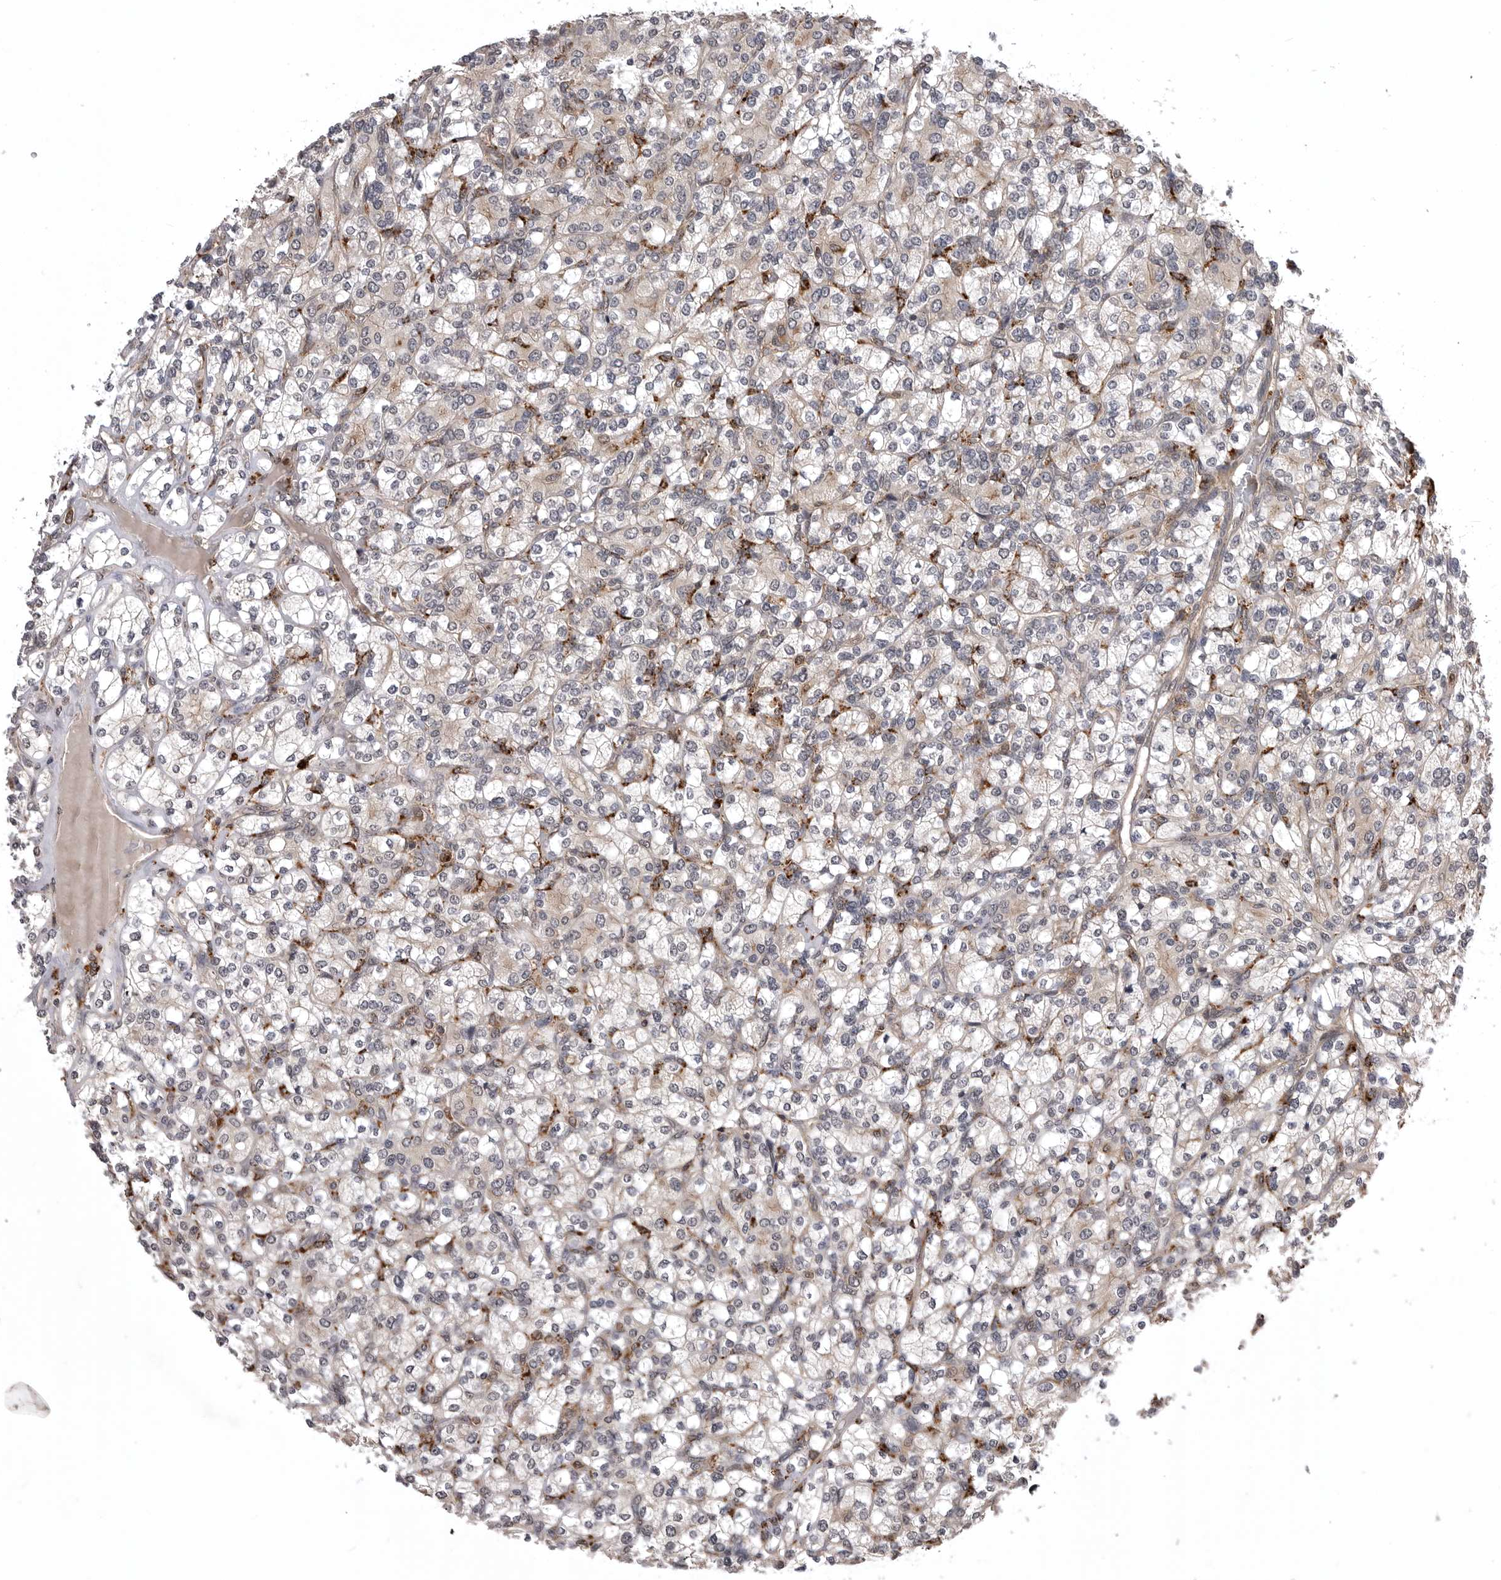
{"staining": {"intensity": "negative", "quantity": "none", "location": "none"}, "tissue": "renal cancer", "cell_type": "Tumor cells", "image_type": "cancer", "snomed": [{"axis": "morphology", "description": "Adenocarcinoma, NOS"}, {"axis": "topography", "description": "Kidney"}], "caption": "Immunohistochemical staining of renal cancer (adenocarcinoma) shows no significant expression in tumor cells.", "gene": "AOAH", "patient": {"sex": "male", "age": 77}}